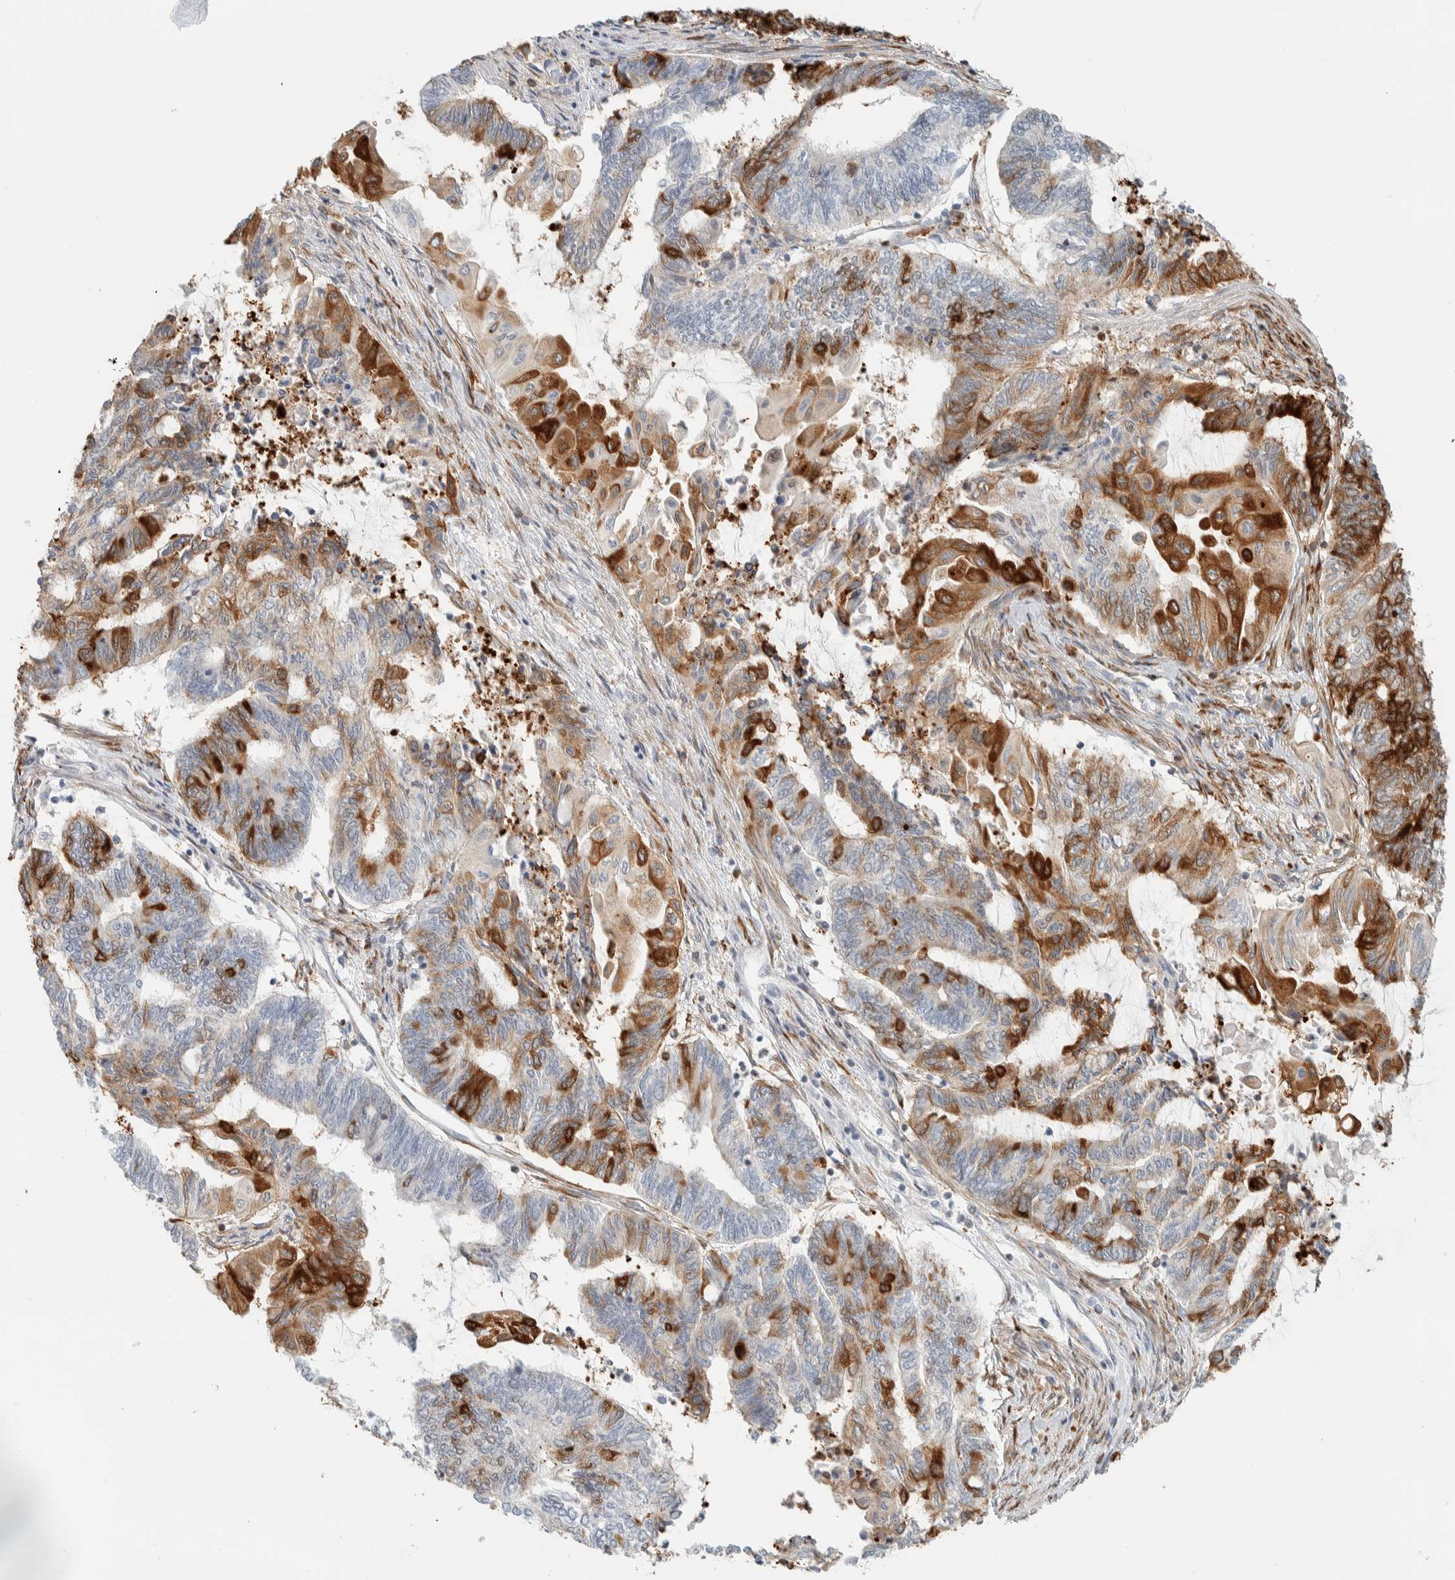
{"staining": {"intensity": "strong", "quantity": "25%-75%", "location": "cytoplasmic/membranous"}, "tissue": "endometrial cancer", "cell_type": "Tumor cells", "image_type": "cancer", "snomed": [{"axis": "morphology", "description": "Adenocarcinoma, NOS"}, {"axis": "topography", "description": "Uterus"}, {"axis": "topography", "description": "Endometrium"}], "caption": "A brown stain labels strong cytoplasmic/membranous staining of a protein in endometrial adenocarcinoma tumor cells.", "gene": "LLGL2", "patient": {"sex": "female", "age": 70}}